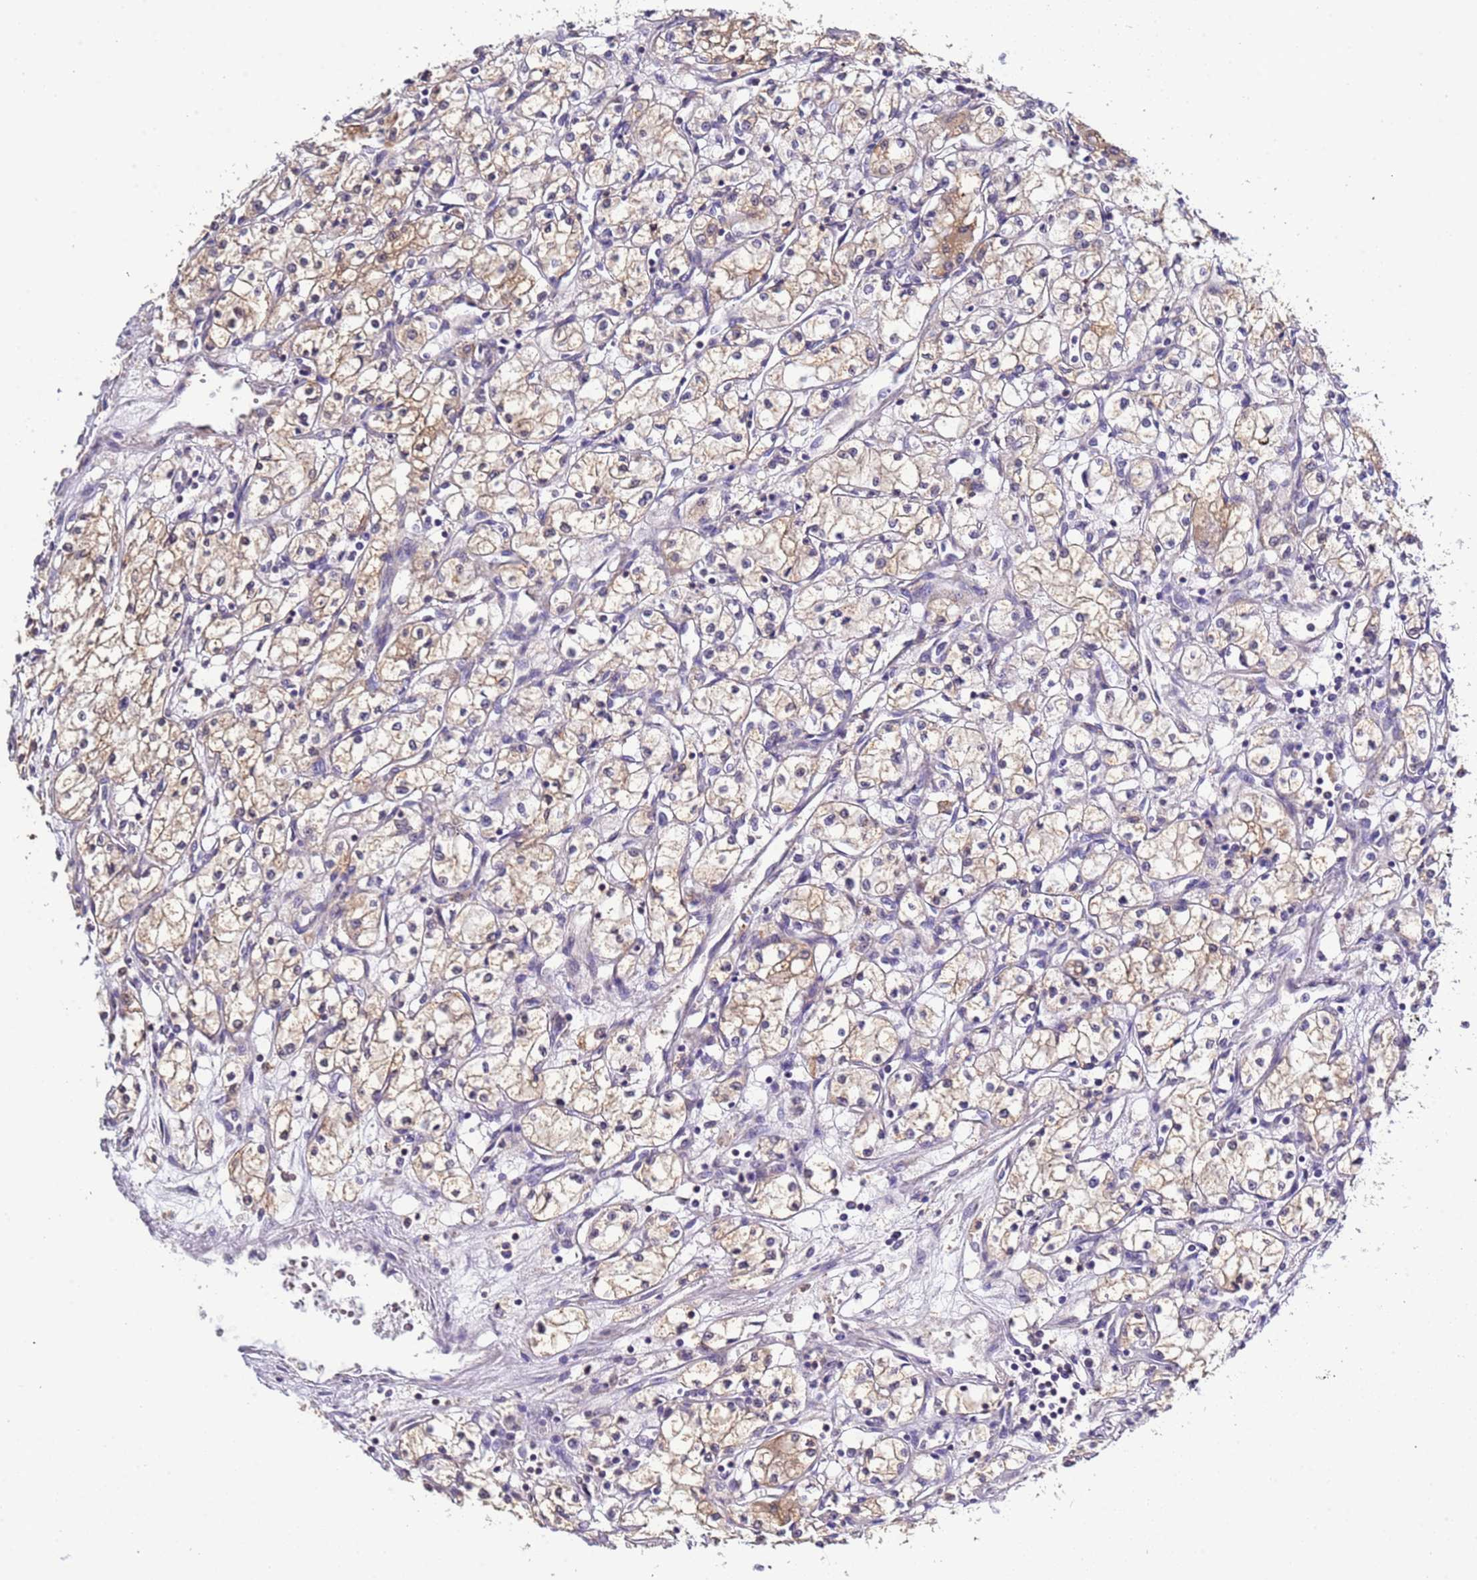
{"staining": {"intensity": "moderate", "quantity": "25%-75%", "location": "cytoplasmic/membranous"}, "tissue": "renal cancer", "cell_type": "Tumor cells", "image_type": "cancer", "snomed": [{"axis": "morphology", "description": "Adenocarcinoma, NOS"}, {"axis": "topography", "description": "Kidney"}], "caption": "Immunohistochemical staining of human renal cancer (adenocarcinoma) displays medium levels of moderate cytoplasmic/membranous protein positivity in about 25%-75% of tumor cells. Using DAB (3,3'-diaminobenzidine) (brown) and hematoxylin (blue) stains, captured at high magnification using brightfield microscopy.", "gene": "ELMOD2", "patient": {"sex": "male", "age": 59}}